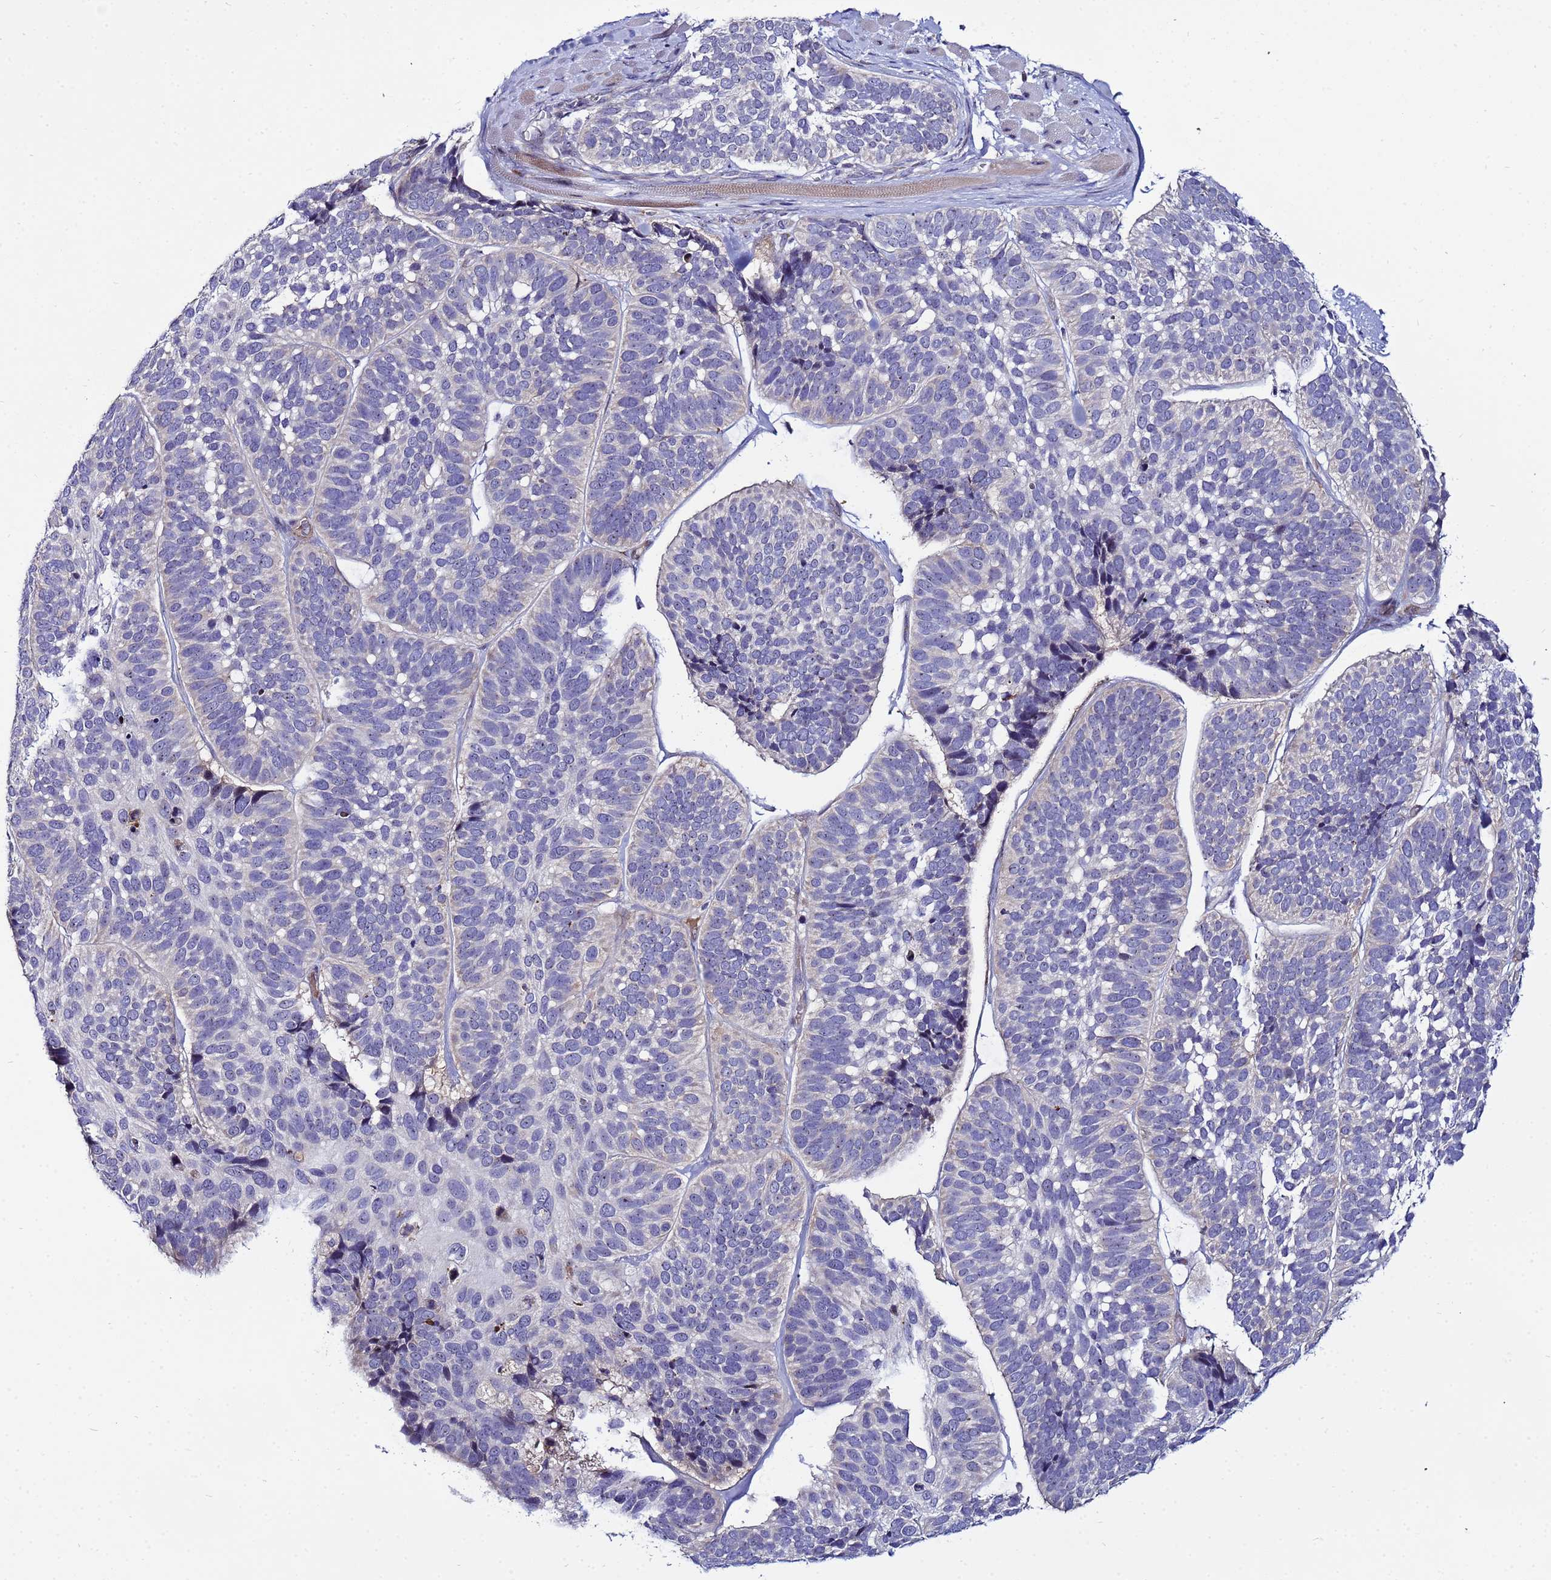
{"staining": {"intensity": "negative", "quantity": "none", "location": "none"}, "tissue": "skin cancer", "cell_type": "Tumor cells", "image_type": "cancer", "snomed": [{"axis": "morphology", "description": "Basal cell carcinoma"}, {"axis": "topography", "description": "Skin"}], "caption": "High power microscopy histopathology image of an immunohistochemistry (IHC) micrograph of skin cancer (basal cell carcinoma), revealing no significant positivity in tumor cells. (DAB (3,3'-diaminobenzidine) IHC with hematoxylin counter stain).", "gene": "NOL8", "patient": {"sex": "male", "age": 62}}